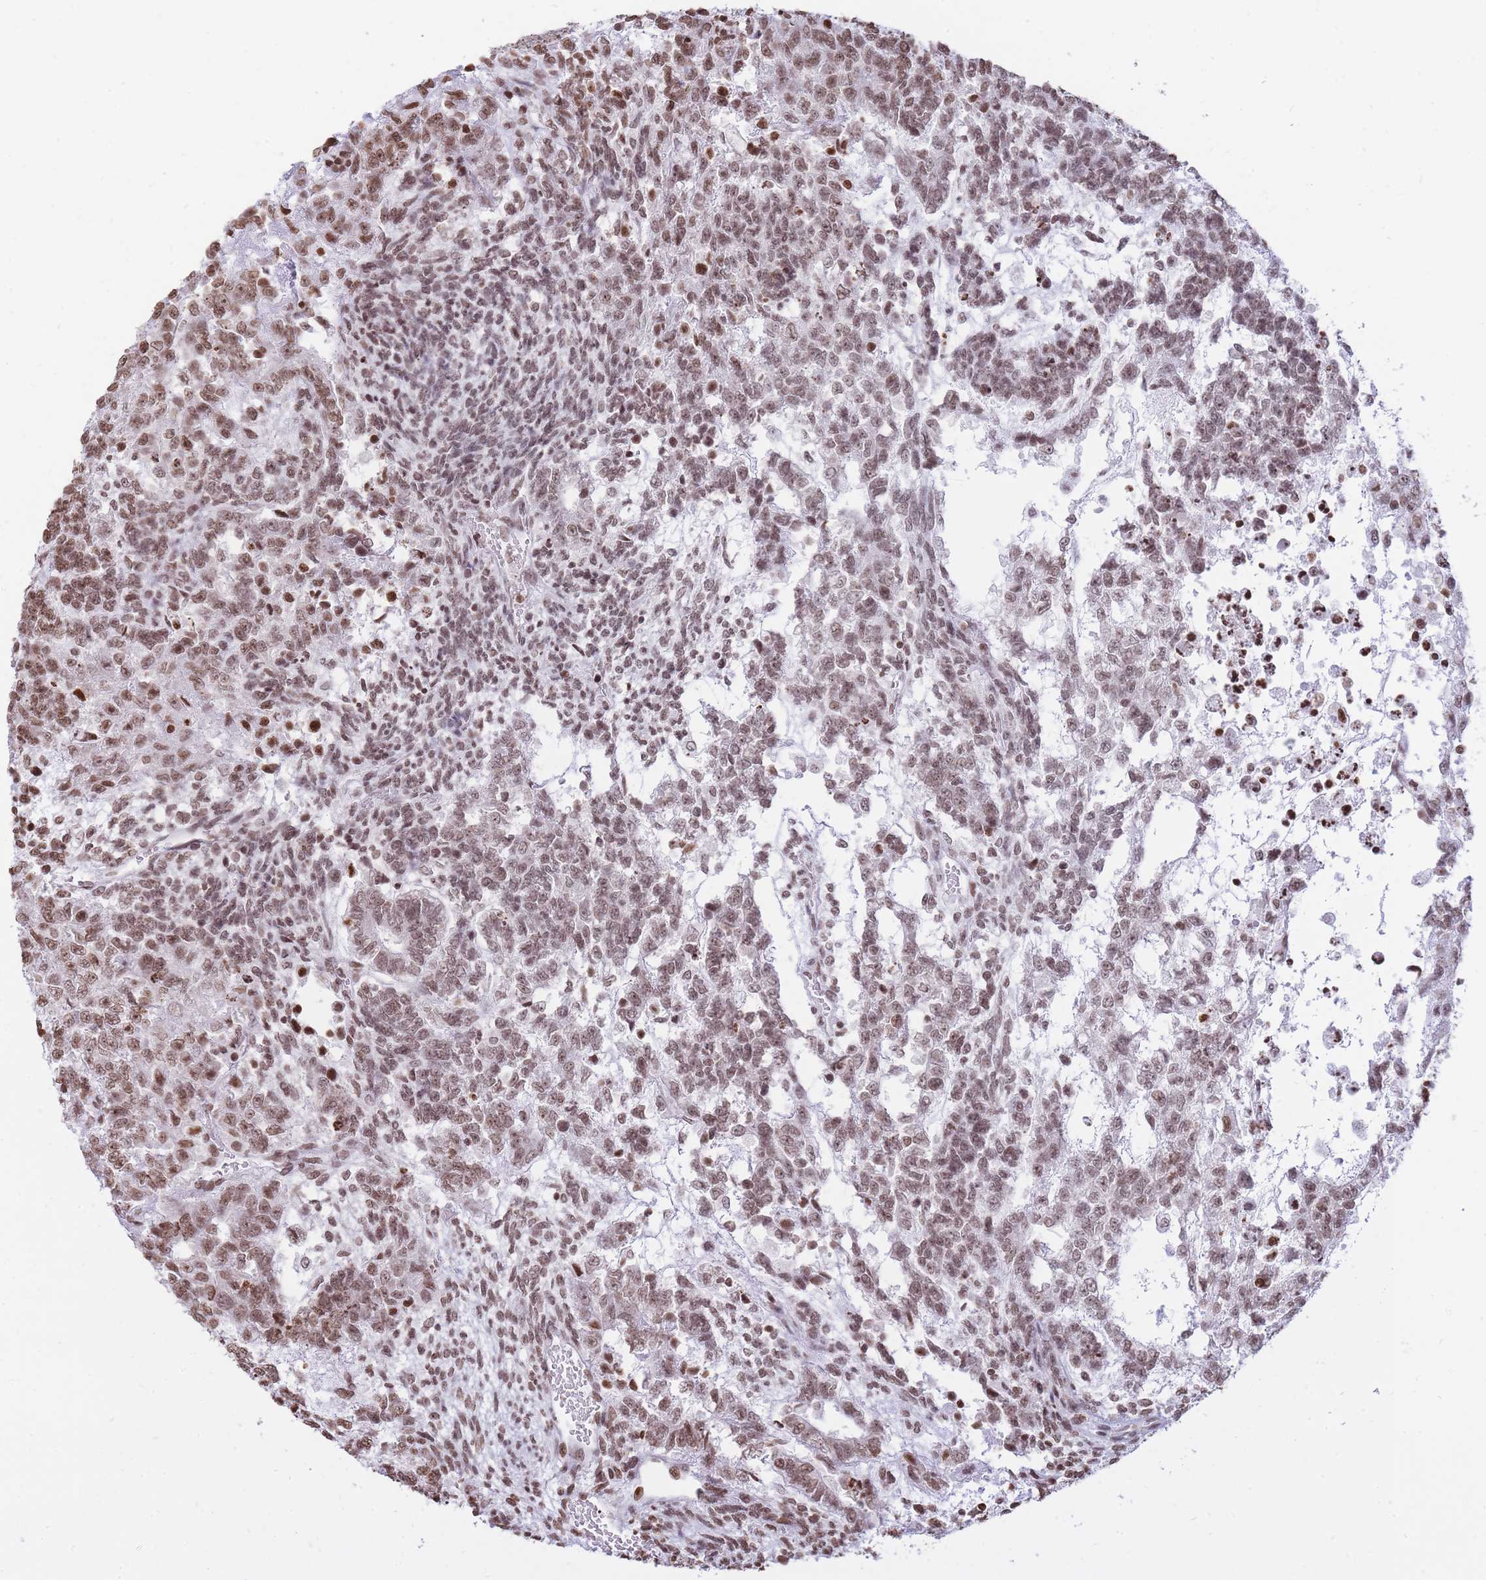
{"staining": {"intensity": "moderate", "quantity": ">75%", "location": "nuclear"}, "tissue": "testis cancer", "cell_type": "Tumor cells", "image_type": "cancer", "snomed": [{"axis": "morphology", "description": "Carcinoma, Embryonal, NOS"}, {"axis": "topography", "description": "Testis"}], "caption": "The immunohistochemical stain shows moderate nuclear positivity in tumor cells of testis cancer tissue.", "gene": "SHISAL1", "patient": {"sex": "male", "age": 23}}